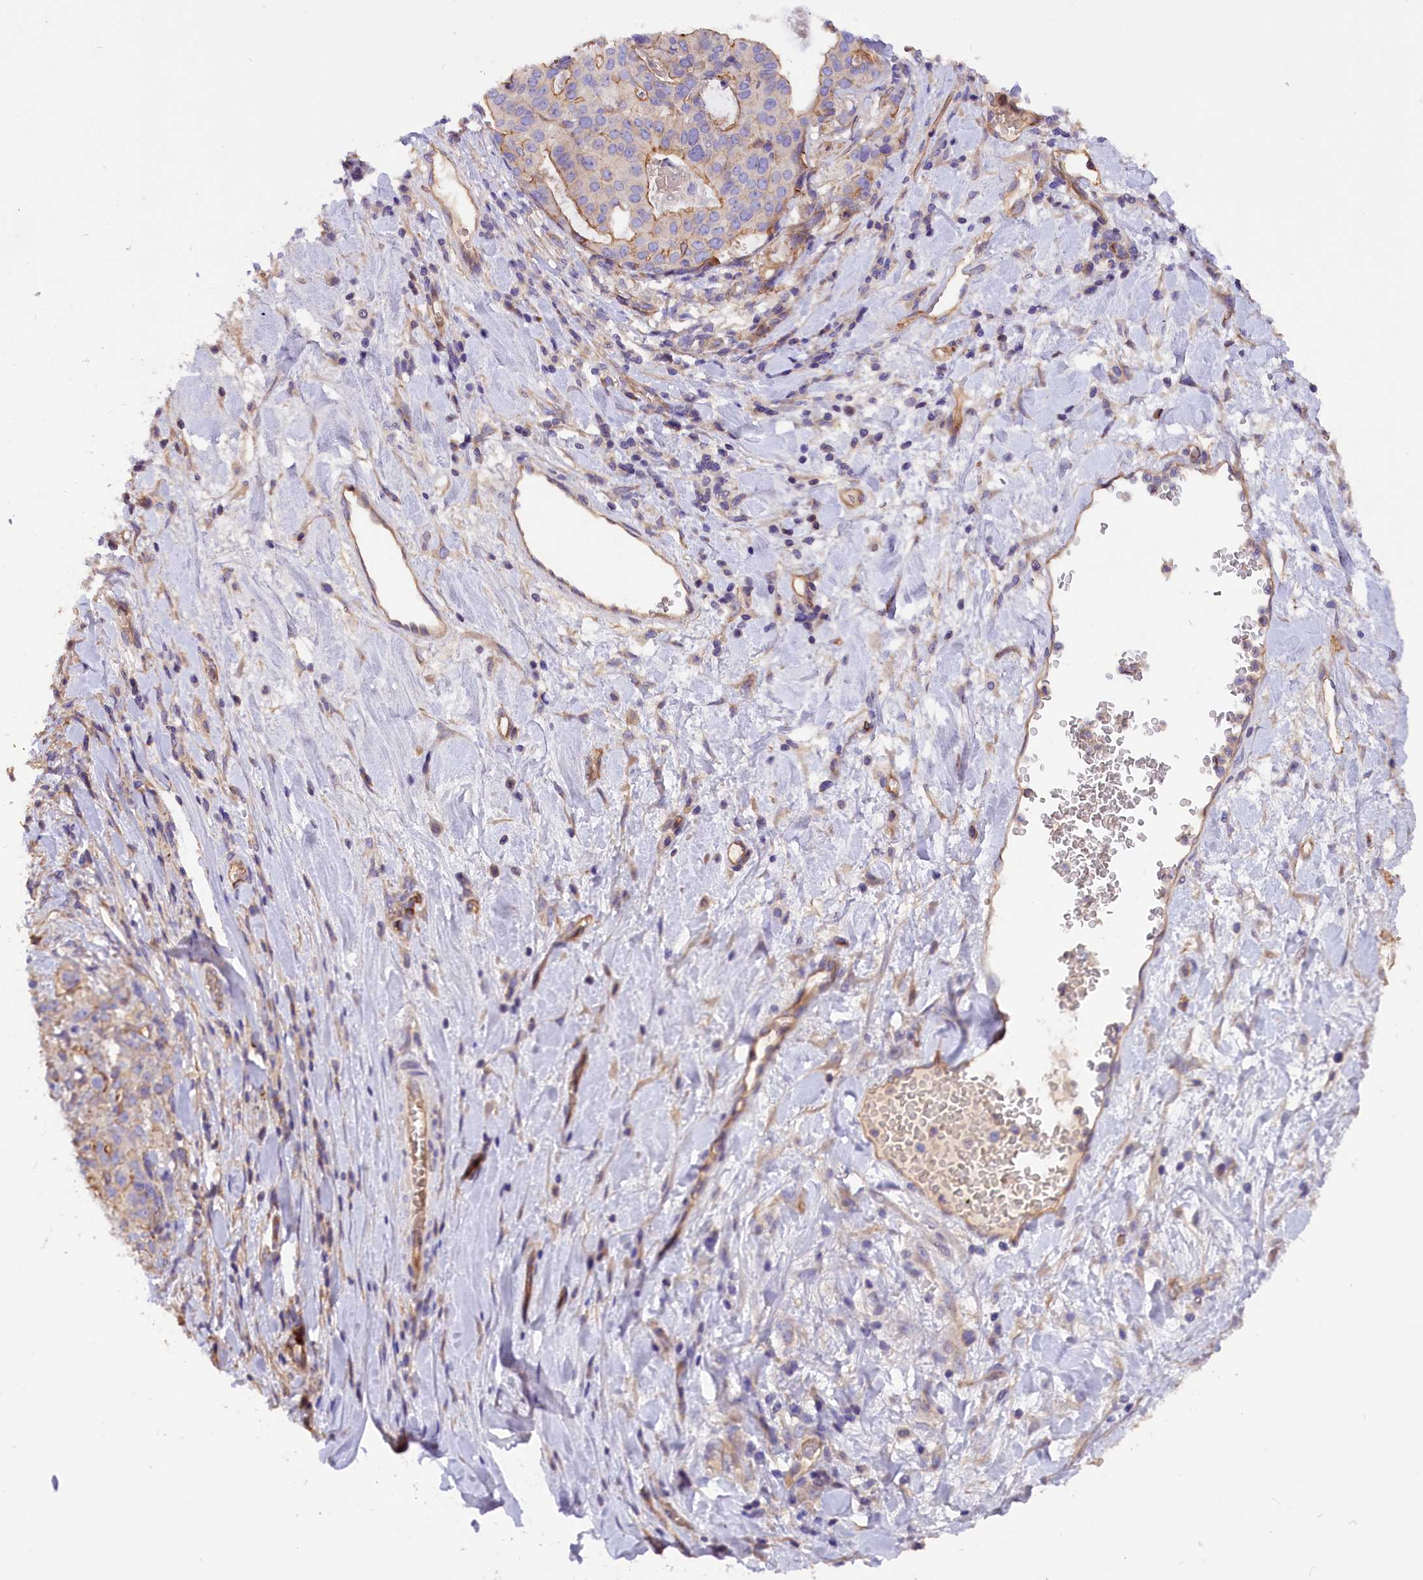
{"staining": {"intensity": "moderate", "quantity": "<25%", "location": "cytoplasmic/membranous"}, "tissue": "stomach cancer", "cell_type": "Tumor cells", "image_type": "cancer", "snomed": [{"axis": "morphology", "description": "Adenocarcinoma, NOS"}, {"axis": "topography", "description": "Stomach"}], "caption": "Human stomach cancer stained with a brown dye shows moderate cytoplasmic/membranous positive positivity in approximately <25% of tumor cells.", "gene": "ERMARD", "patient": {"sex": "male", "age": 48}}